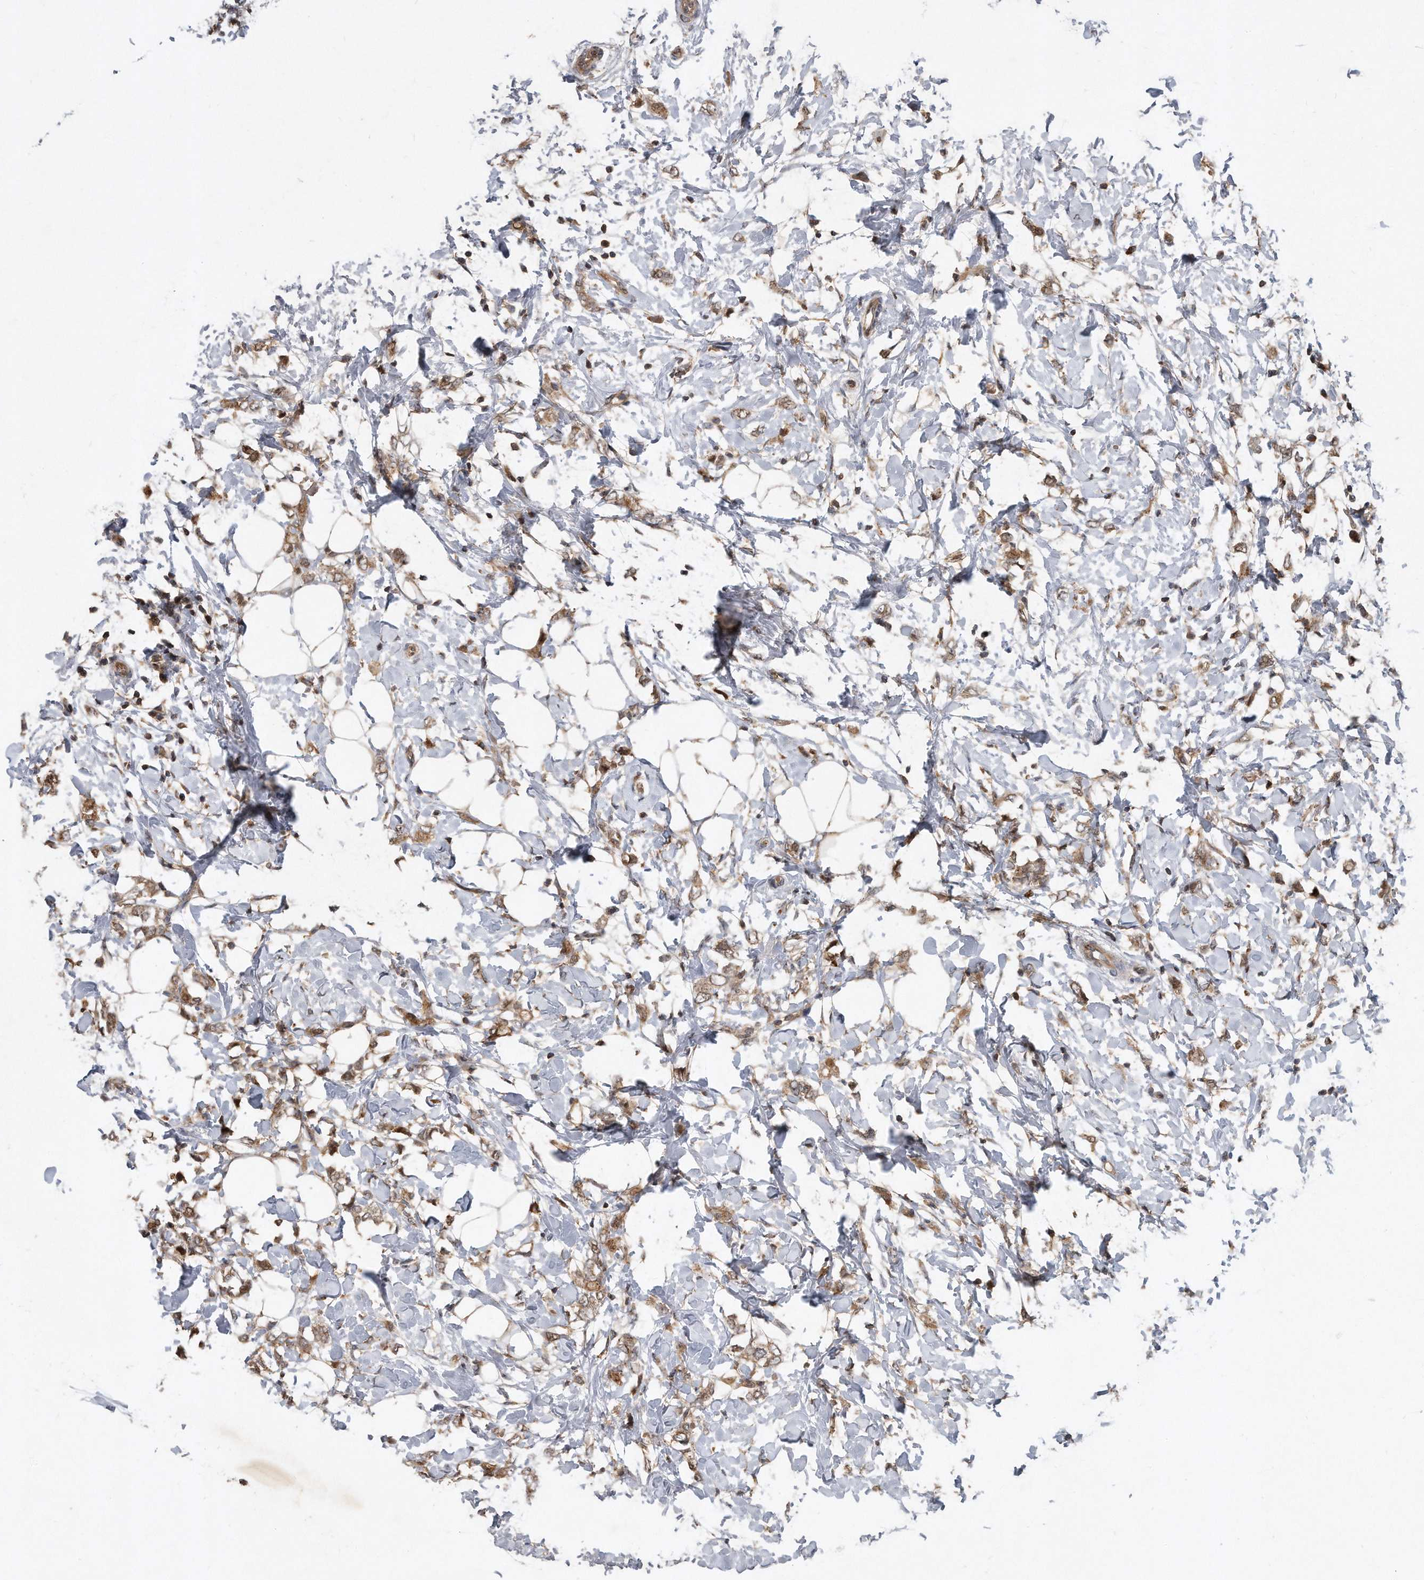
{"staining": {"intensity": "moderate", "quantity": ">75%", "location": "cytoplasmic/membranous"}, "tissue": "breast cancer", "cell_type": "Tumor cells", "image_type": "cancer", "snomed": [{"axis": "morphology", "description": "Normal tissue, NOS"}, {"axis": "morphology", "description": "Lobular carcinoma"}, {"axis": "topography", "description": "Breast"}], "caption": "Breast cancer was stained to show a protein in brown. There is medium levels of moderate cytoplasmic/membranous positivity in about >75% of tumor cells.", "gene": "PGBD2", "patient": {"sex": "female", "age": 47}}